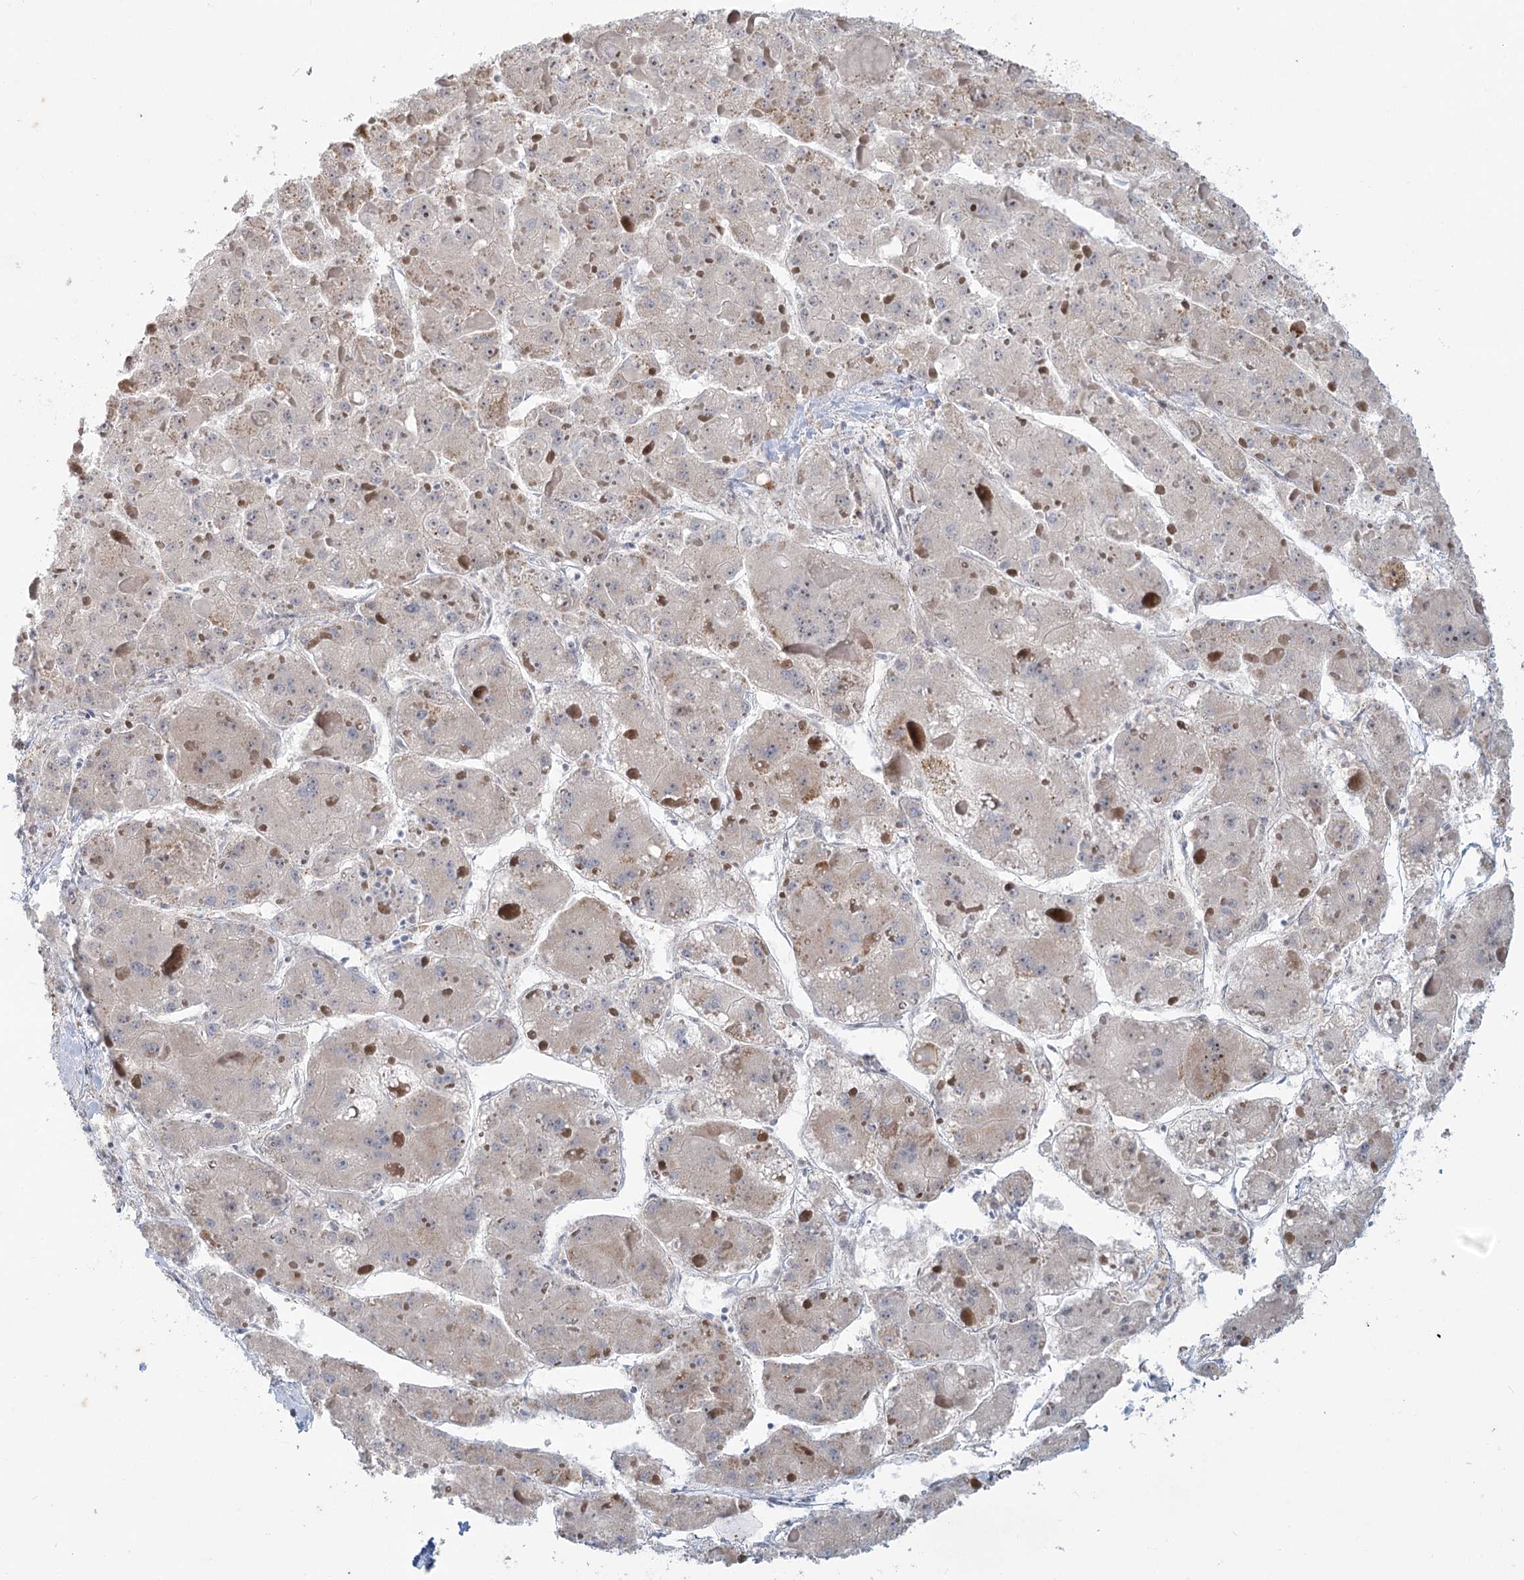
{"staining": {"intensity": "negative", "quantity": "none", "location": "none"}, "tissue": "liver cancer", "cell_type": "Tumor cells", "image_type": "cancer", "snomed": [{"axis": "morphology", "description": "Carcinoma, Hepatocellular, NOS"}, {"axis": "topography", "description": "Liver"}], "caption": "Immunohistochemistry (IHC) of human hepatocellular carcinoma (liver) exhibits no positivity in tumor cells.", "gene": "MTG1", "patient": {"sex": "female", "age": 73}}